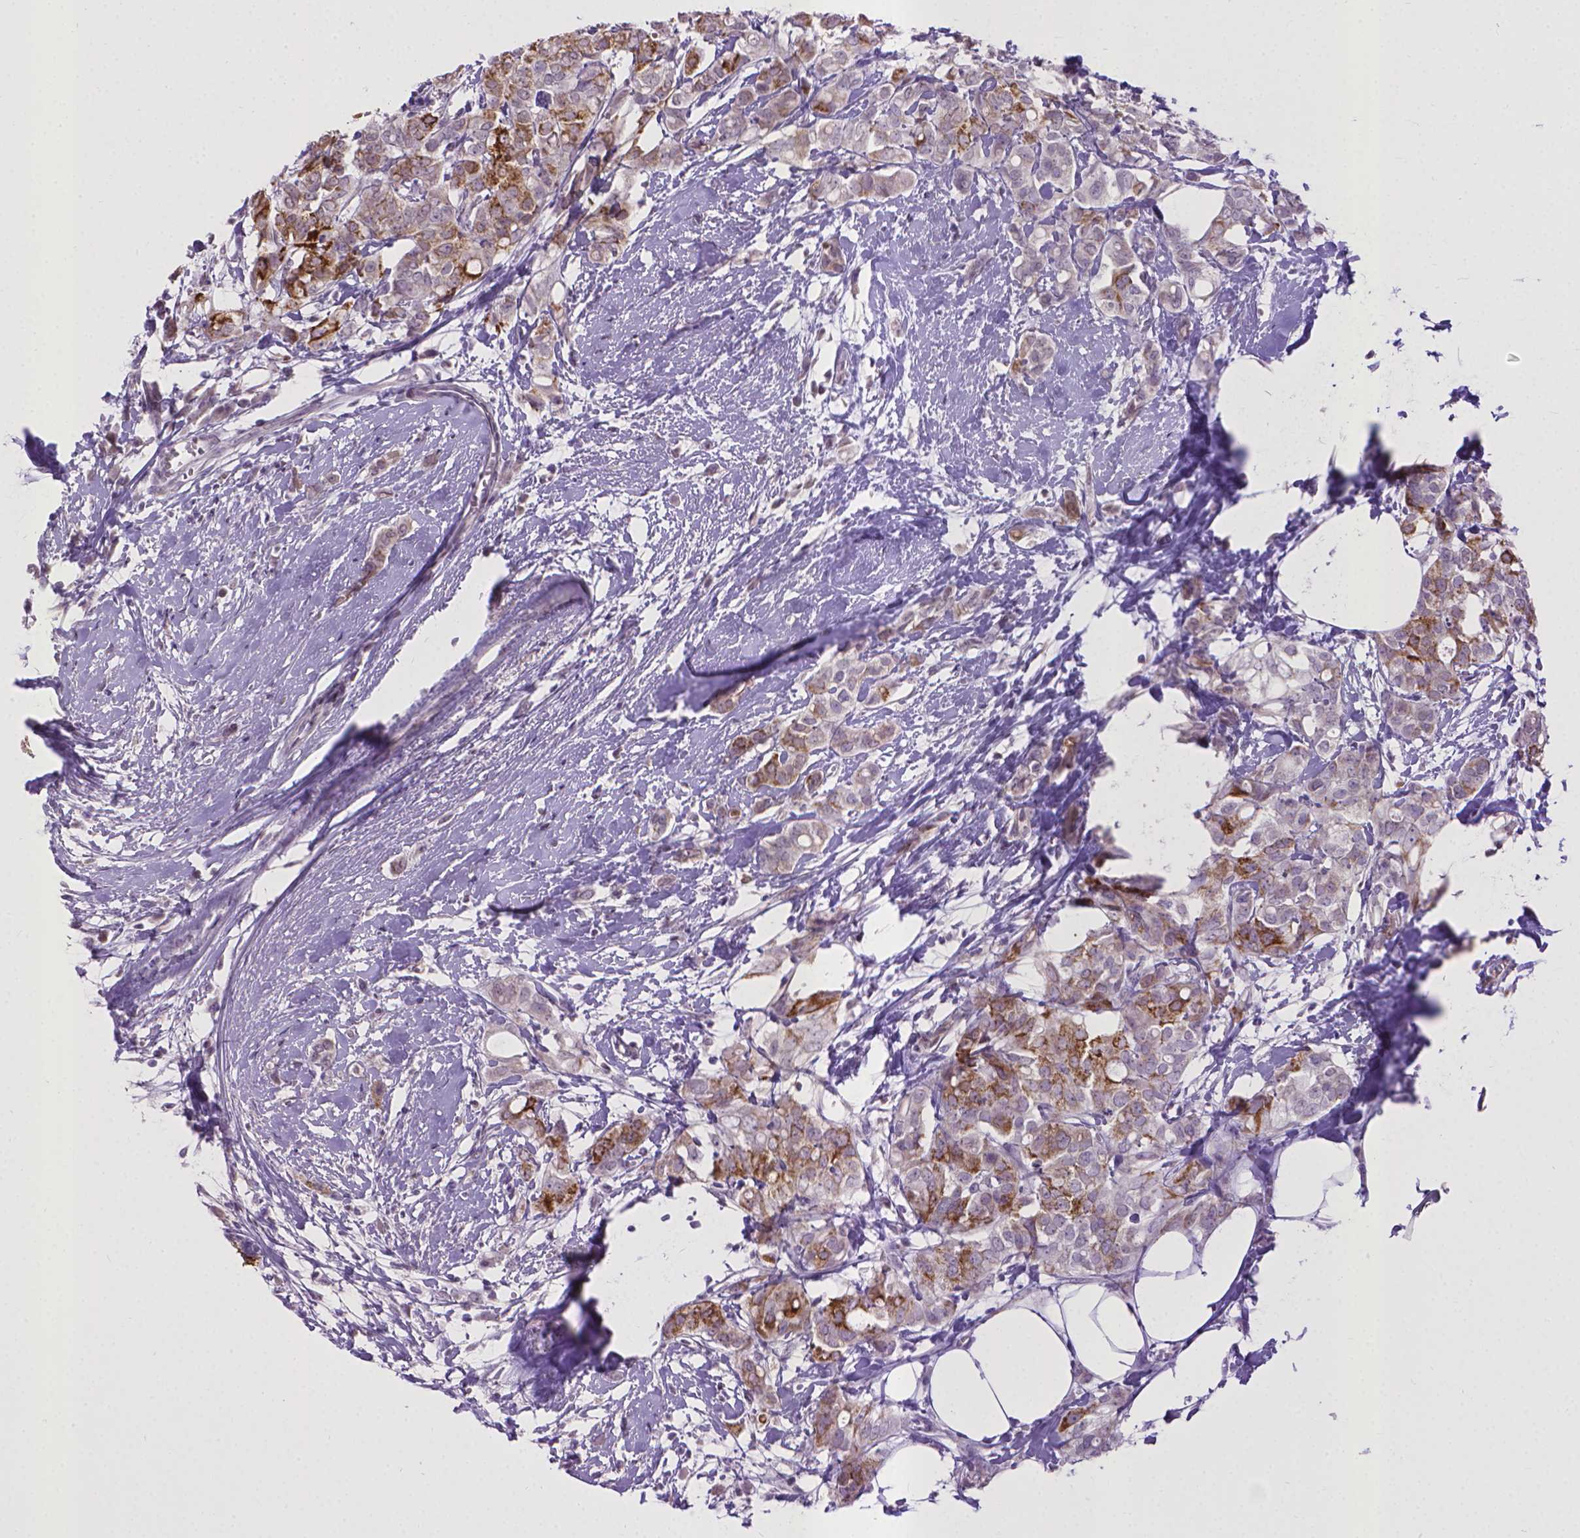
{"staining": {"intensity": "moderate", "quantity": "25%-75%", "location": "cytoplasmic/membranous"}, "tissue": "breast cancer", "cell_type": "Tumor cells", "image_type": "cancer", "snomed": [{"axis": "morphology", "description": "Duct carcinoma"}, {"axis": "topography", "description": "Breast"}], "caption": "Immunohistochemistry (IHC) (DAB) staining of human breast cancer (intraductal carcinoma) exhibits moderate cytoplasmic/membranous protein staining in about 25%-75% of tumor cells.", "gene": "KMO", "patient": {"sex": "female", "age": 40}}